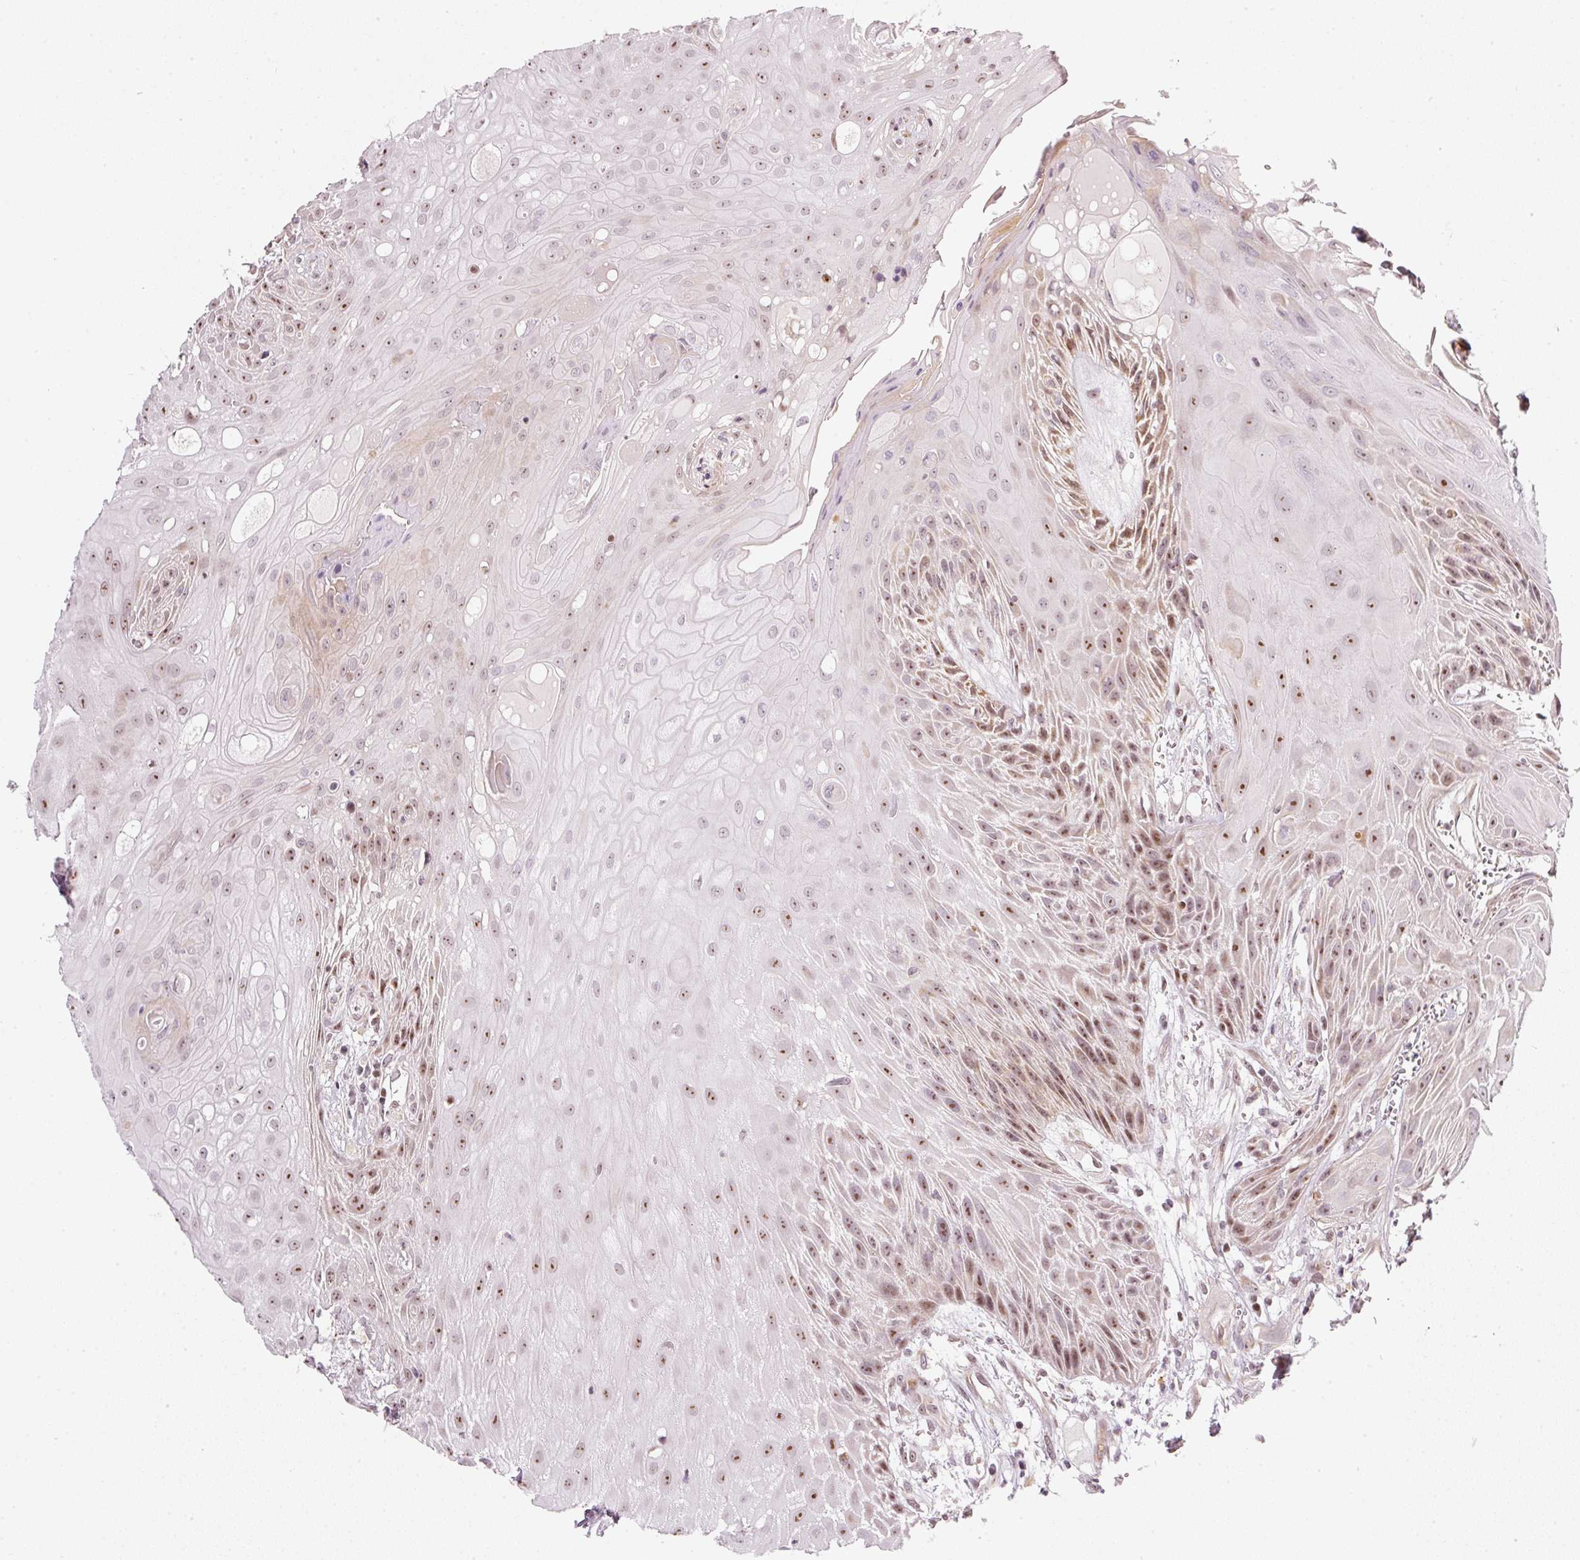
{"staining": {"intensity": "moderate", "quantity": "25%-75%", "location": "nuclear"}, "tissue": "head and neck cancer", "cell_type": "Tumor cells", "image_type": "cancer", "snomed": [{"axis": "morphology", "description": "Squamous cell carcinoma, NOS"}, {"axis": "topography", "description": "Head-Neck"}], "caption": "About 25%-75% of tumor cells in human squamous cell carcinoma (head and neck) reveal moderate nuclear protein staining as visualized by brown immunohistochemical staining.", "gene": "MXRA8", "patient": {"sex": "female", "age": 73}}